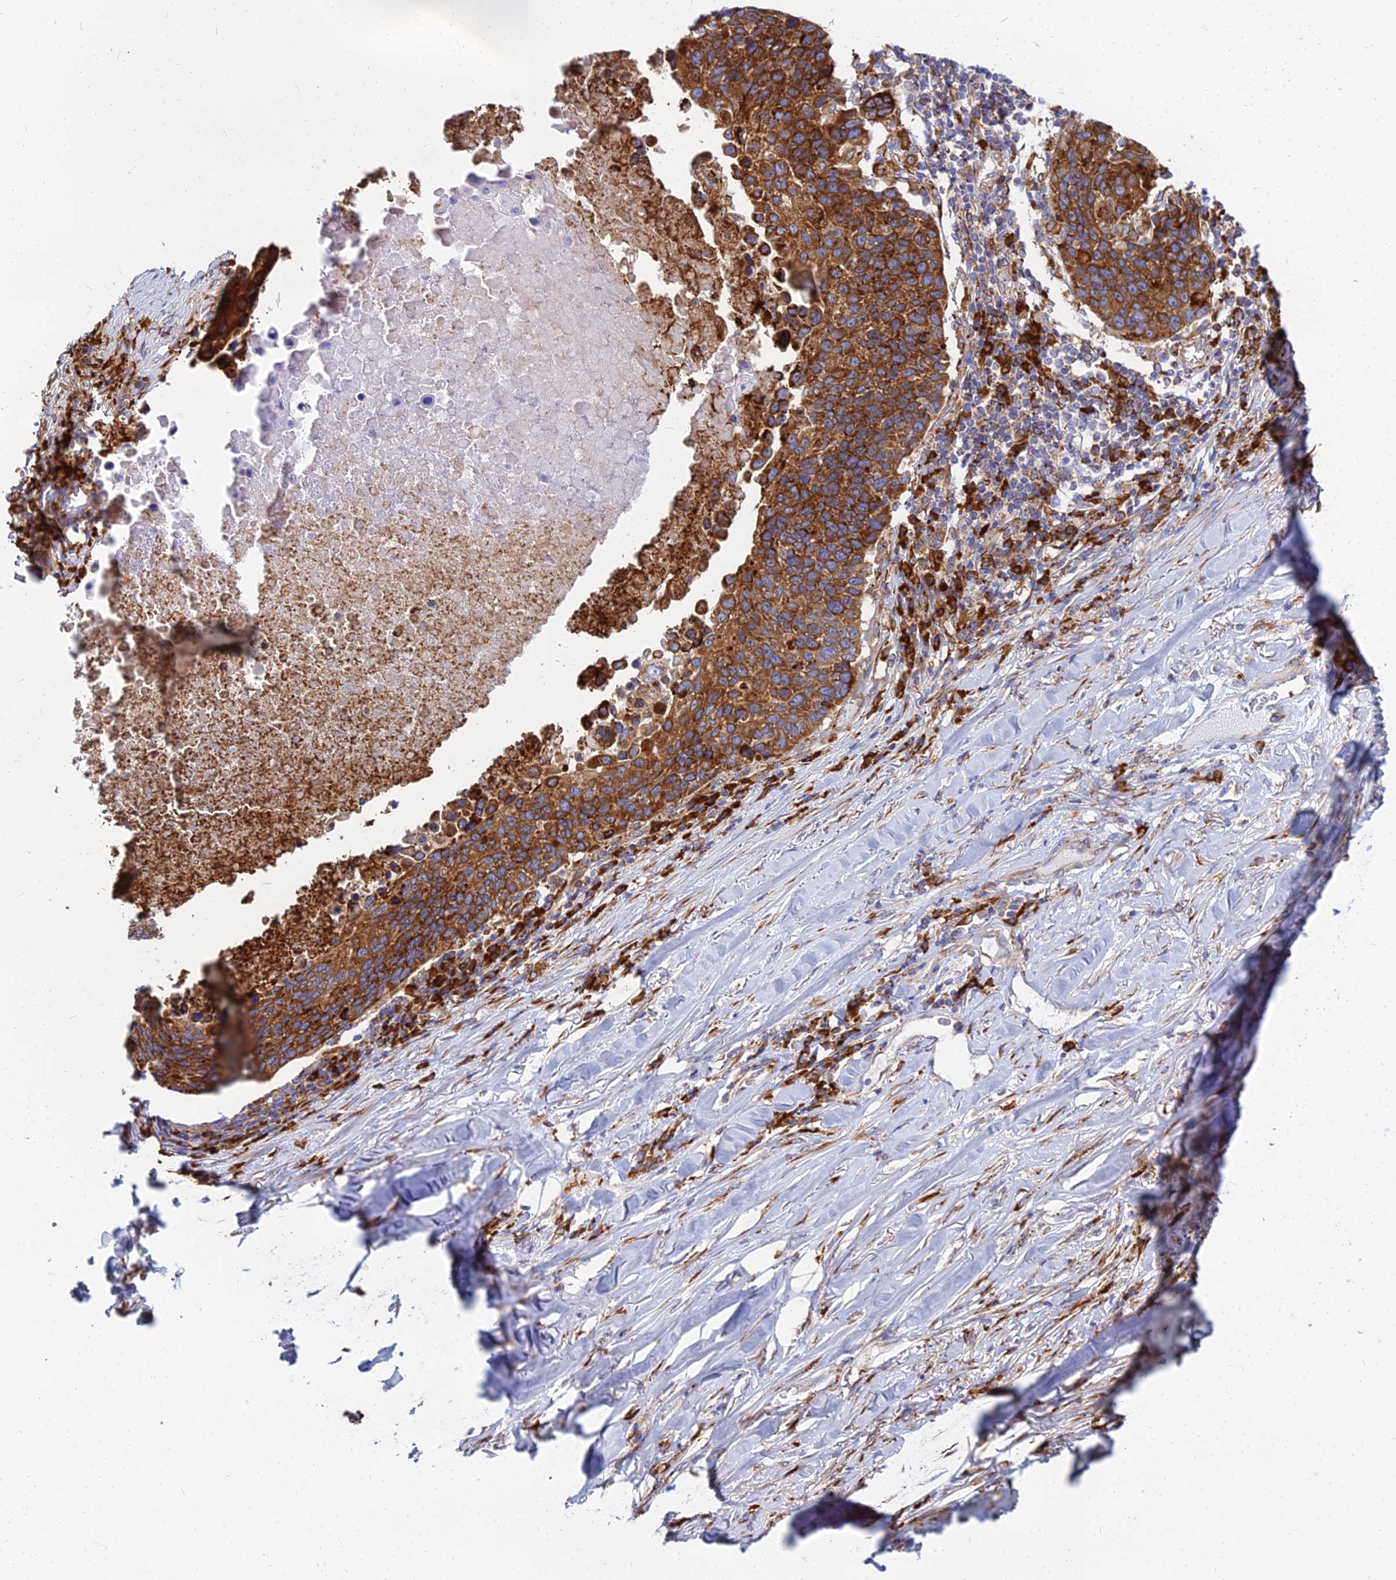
{"staining": {"intensity": "strong", "quantity": ">75%", "location": "cytoplasmic/membranous"}, "tissue": "lung cancer", "cell_type": "Tumor cells", "image_type": "cancer", "snomed": [{"axis": "morphology", "description": "Normal tissue, NOS"}, {"axis": "morphology", "description": "Squamous cell carcinoma, NOS"}, {"axis": "topography", "description": "Lymph node"}, {"axis": "topography", "description": "Lung"}], "caption": "A high amount of strong cytoplasmic/membranous expression is identified in approximately >75% of tumor cells in lung cancer tissue.", "gene": "CCT6B", "patient": {"sex": "male", "age": 66}}